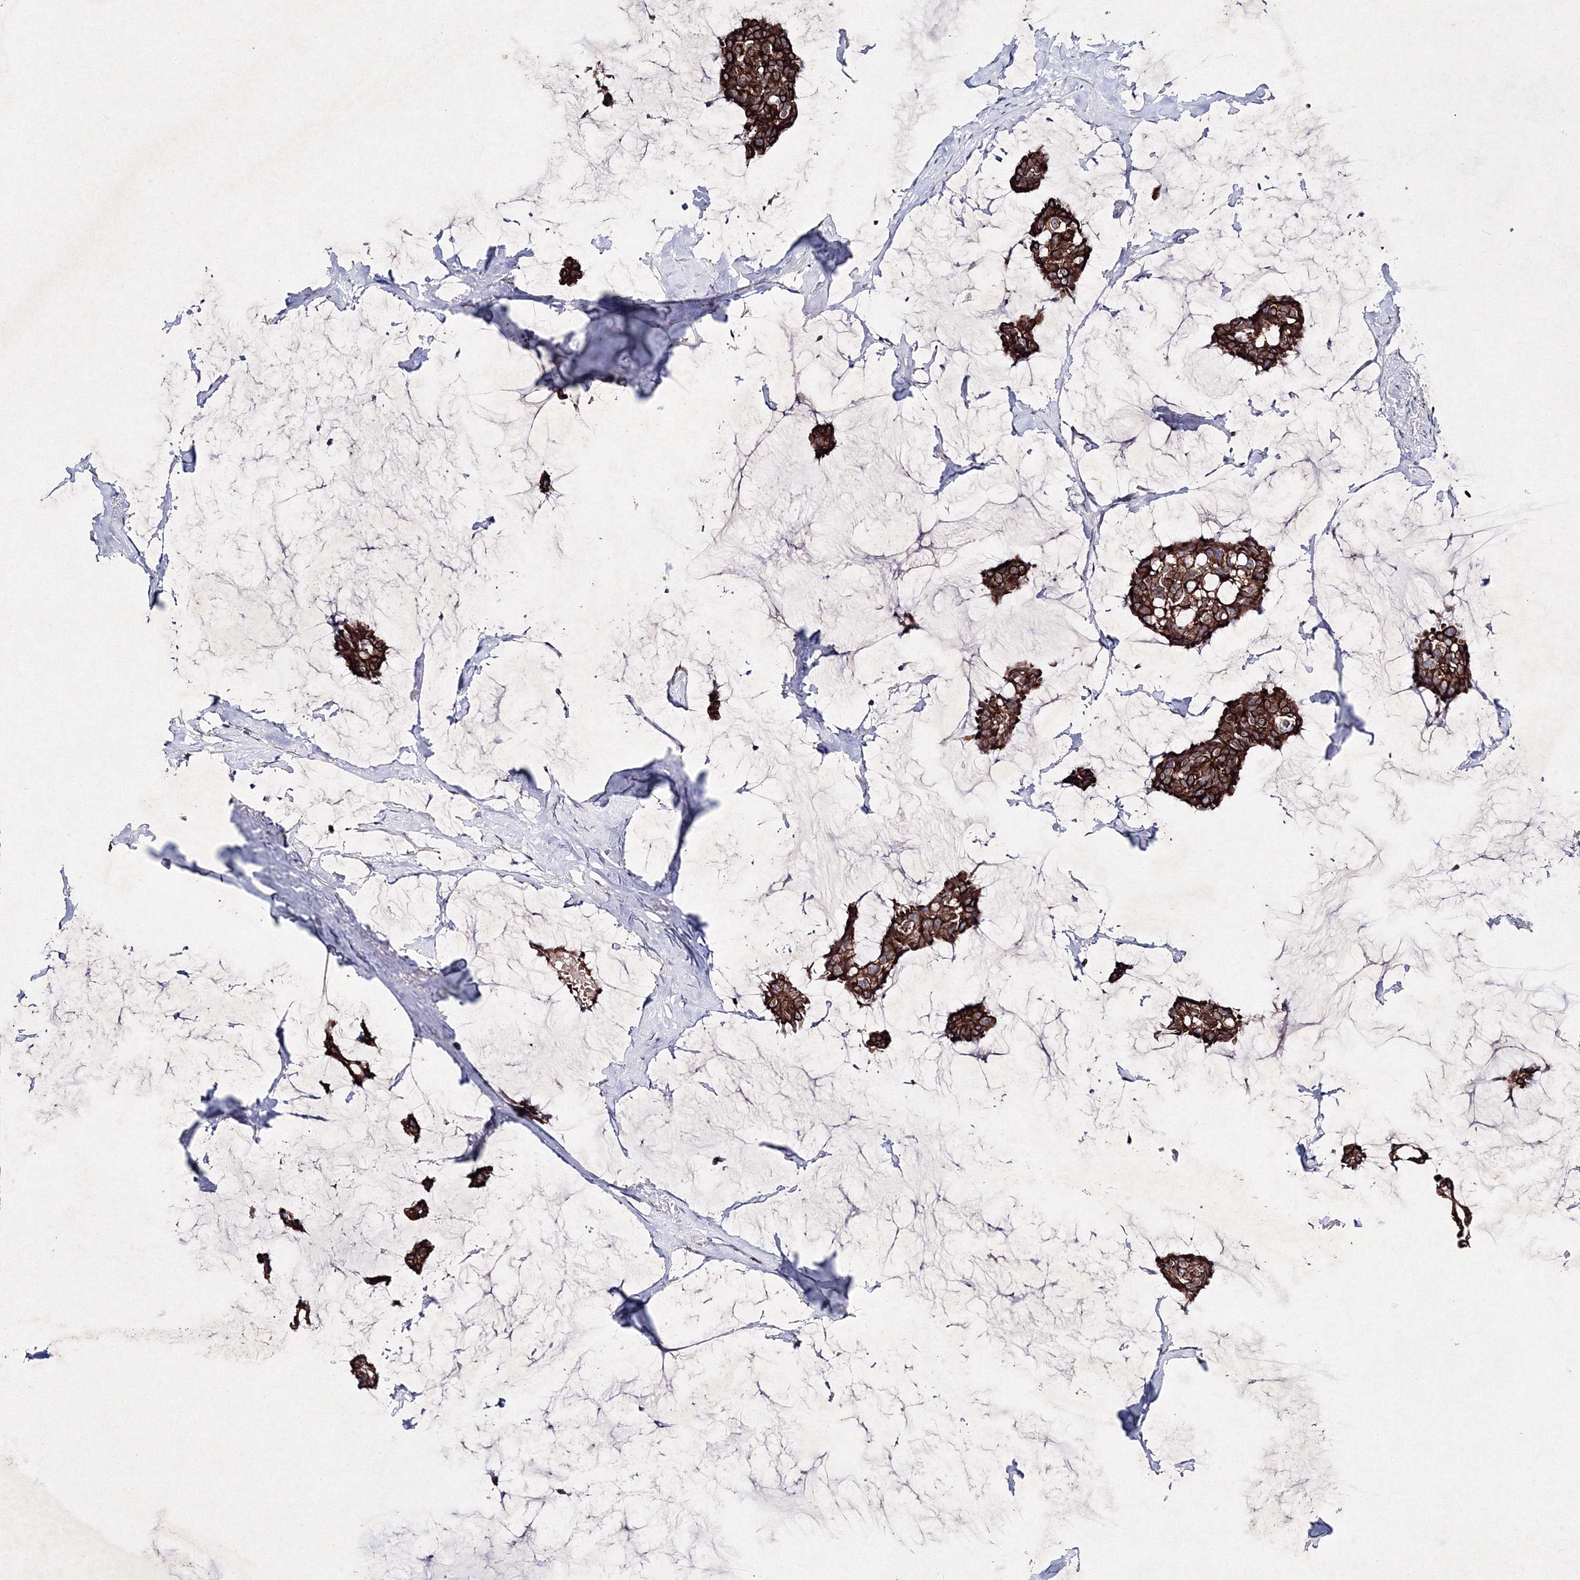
{"staining": {"intensity": "strong", "quantity": ">75%", "location": "cytoplasmic/membranous"}, "tissue": "breast cancer", "cell_type": "Tumor cells", "image_type": "cancer", "snomed": [{"axis": "morphology", "description": "Duct carcinoma"}, {"axis": "topography", "description": "Breast"}], "caption": "This is a photomicrograph of immunohistochemistry staining of intraductal carcinoma (breast), which shows strong staining in the cytoplasmic/membranous of tumor cells.", "gene": "SMIM29", "patient": {"sex": "female", "age": 93}}